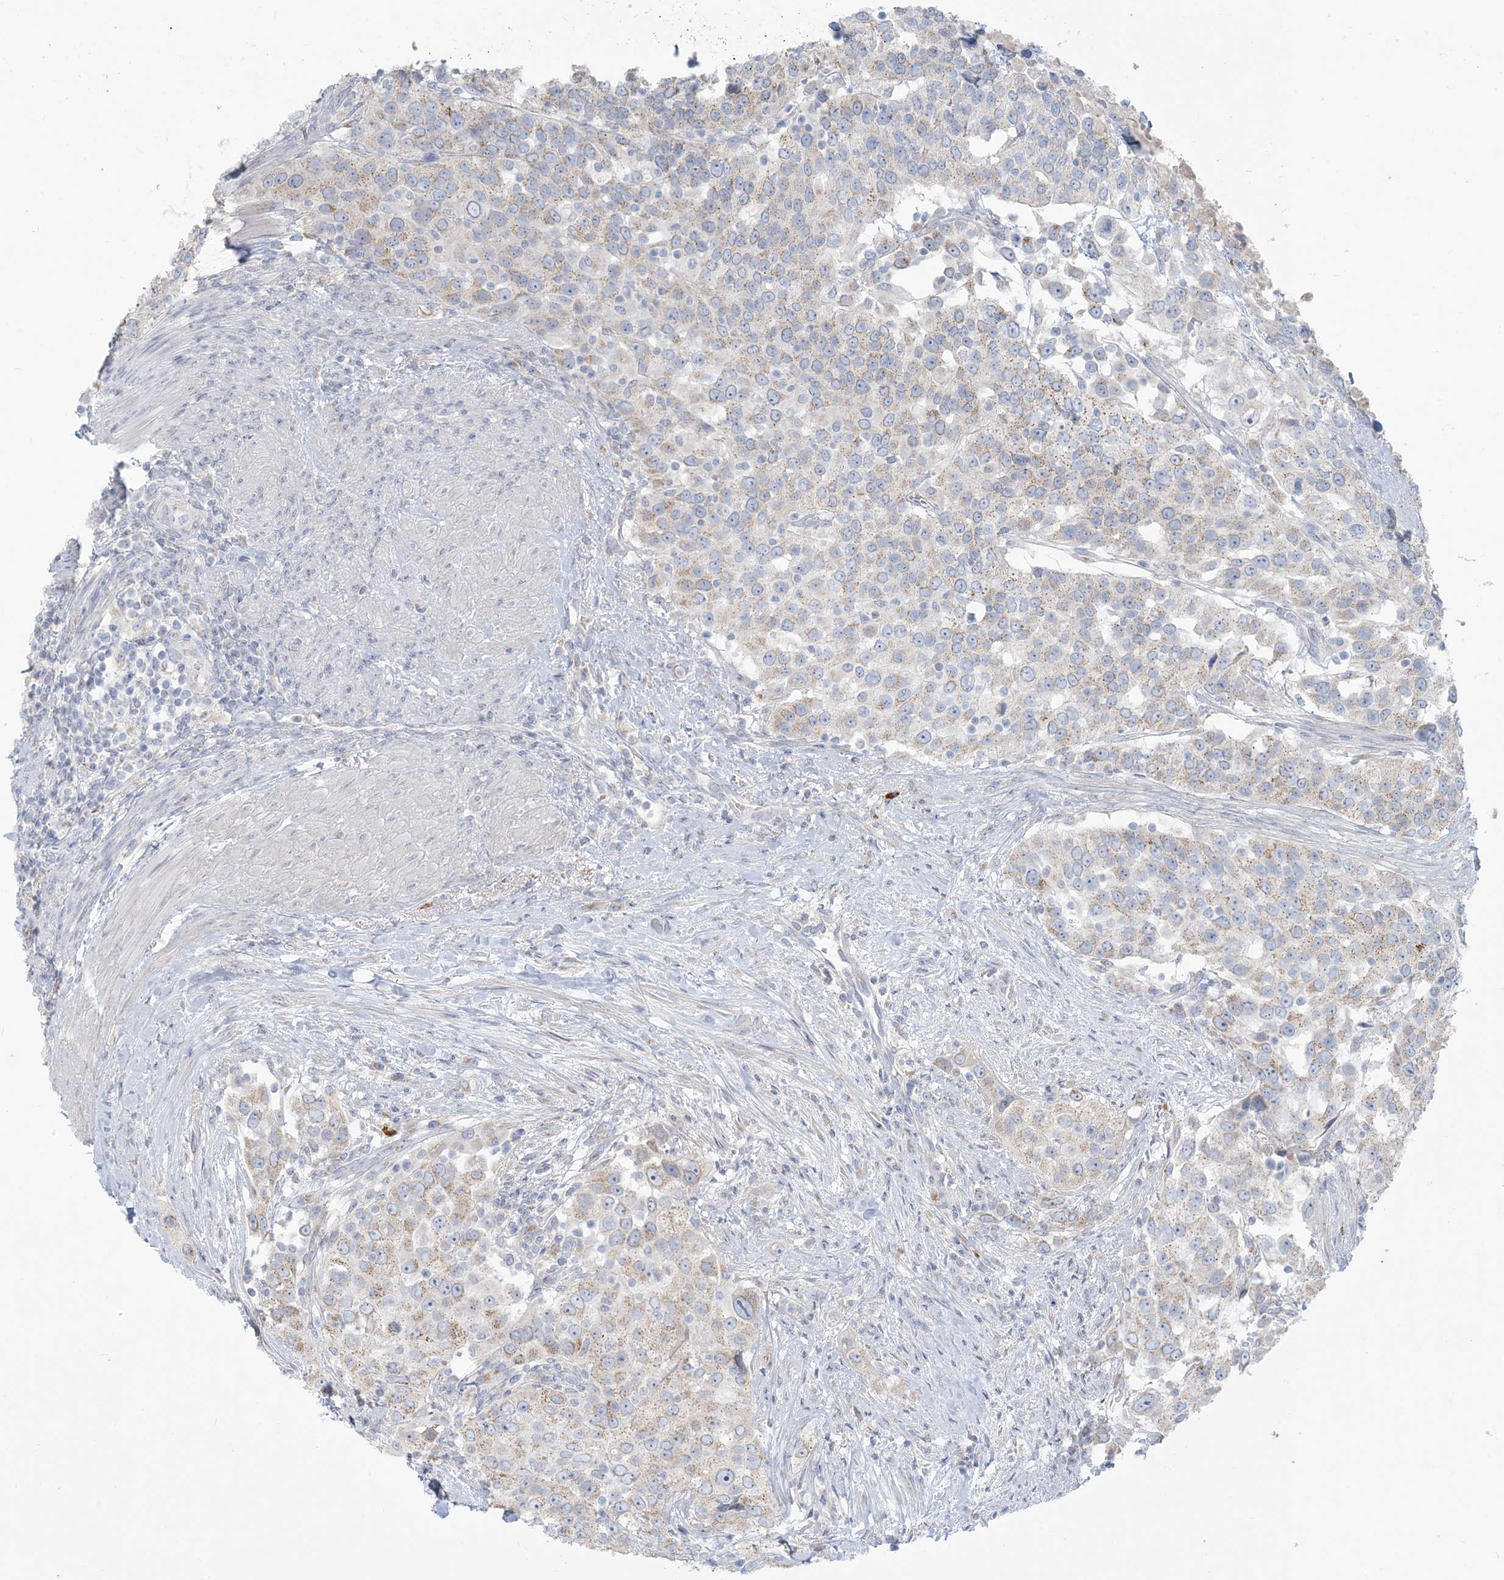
{"staining": {"intensity": "weak", "quantity": "25%-75%", "location": "cytoplasmic/membranous"}, "tissue": "urothelial cancer", "cell_type": "Tumor cells", "image_type": "cancer", "snomed": [{"axis": "morphology", "description": "Urothelial carcinoma, High grade"}, {"axis": "topography", "description": "Urinary bladder"}], "caption": "Protein expression analysis of urothelial cancer demonstrates weak cytoplasmic/membranous positivity in approximately 25%-75% of tumor cells.", "gene": "SCML1", "patient": {"sex": "female", "age": 80}}